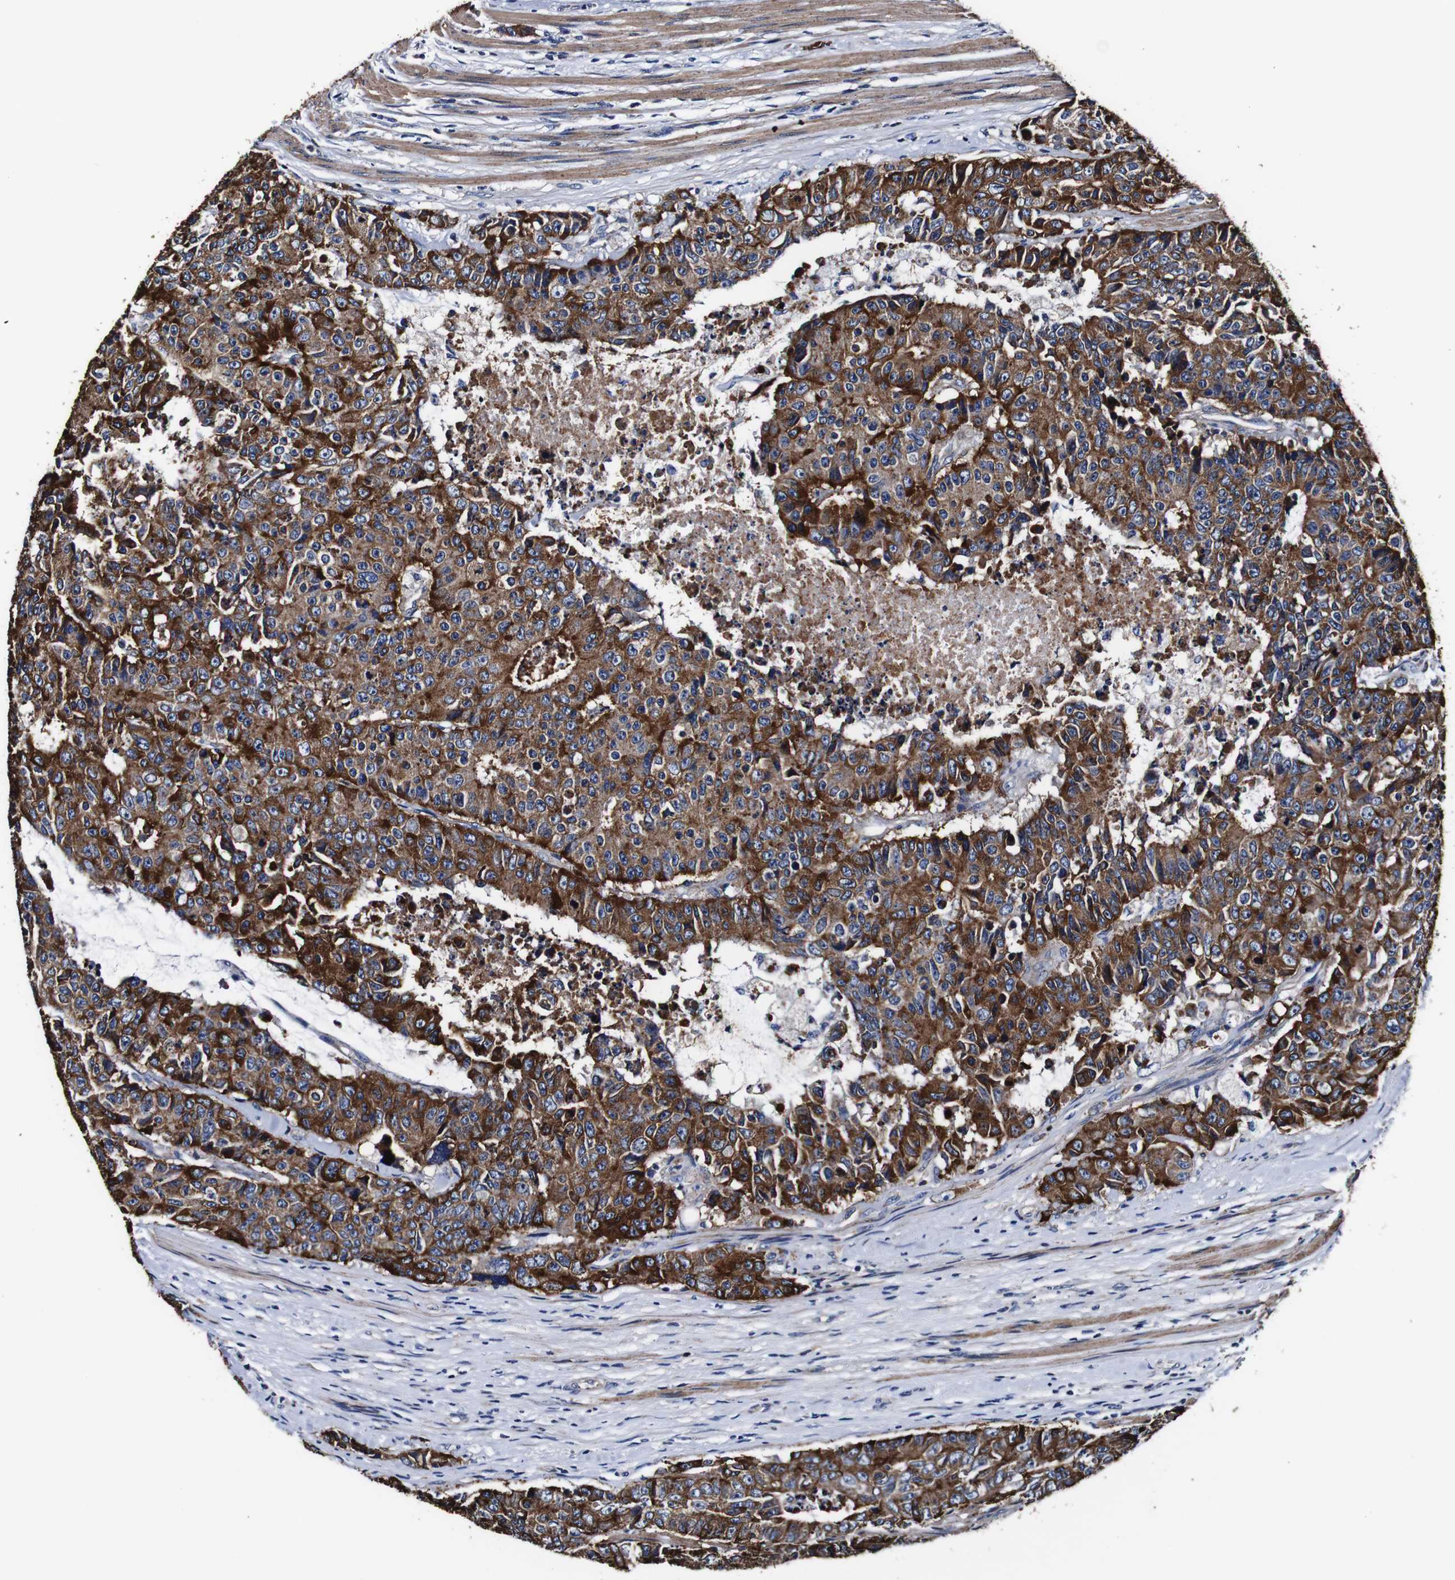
{"staining": {"intensity": "strong", "quantity": ">75%", "location": "cytoplasmic/membranous"}, "tissue": "colorectal cancer", "cell_type": "Tumor cells", "image_type": "cancer", "snomed": [{"axis": "morphology", "description": "Adenocarcinoma, NOS"}, {"axis": "topography", "description": "Colon"}], "caption": "Immunohistochemical staining of human colorectal adenocarcinoma displays strong cytoplasmic/membranous protein expression in approximately >75% of tumor cells.", "gene": "PDCD6IP", "patient": {"sex": "female", "age": 86}}